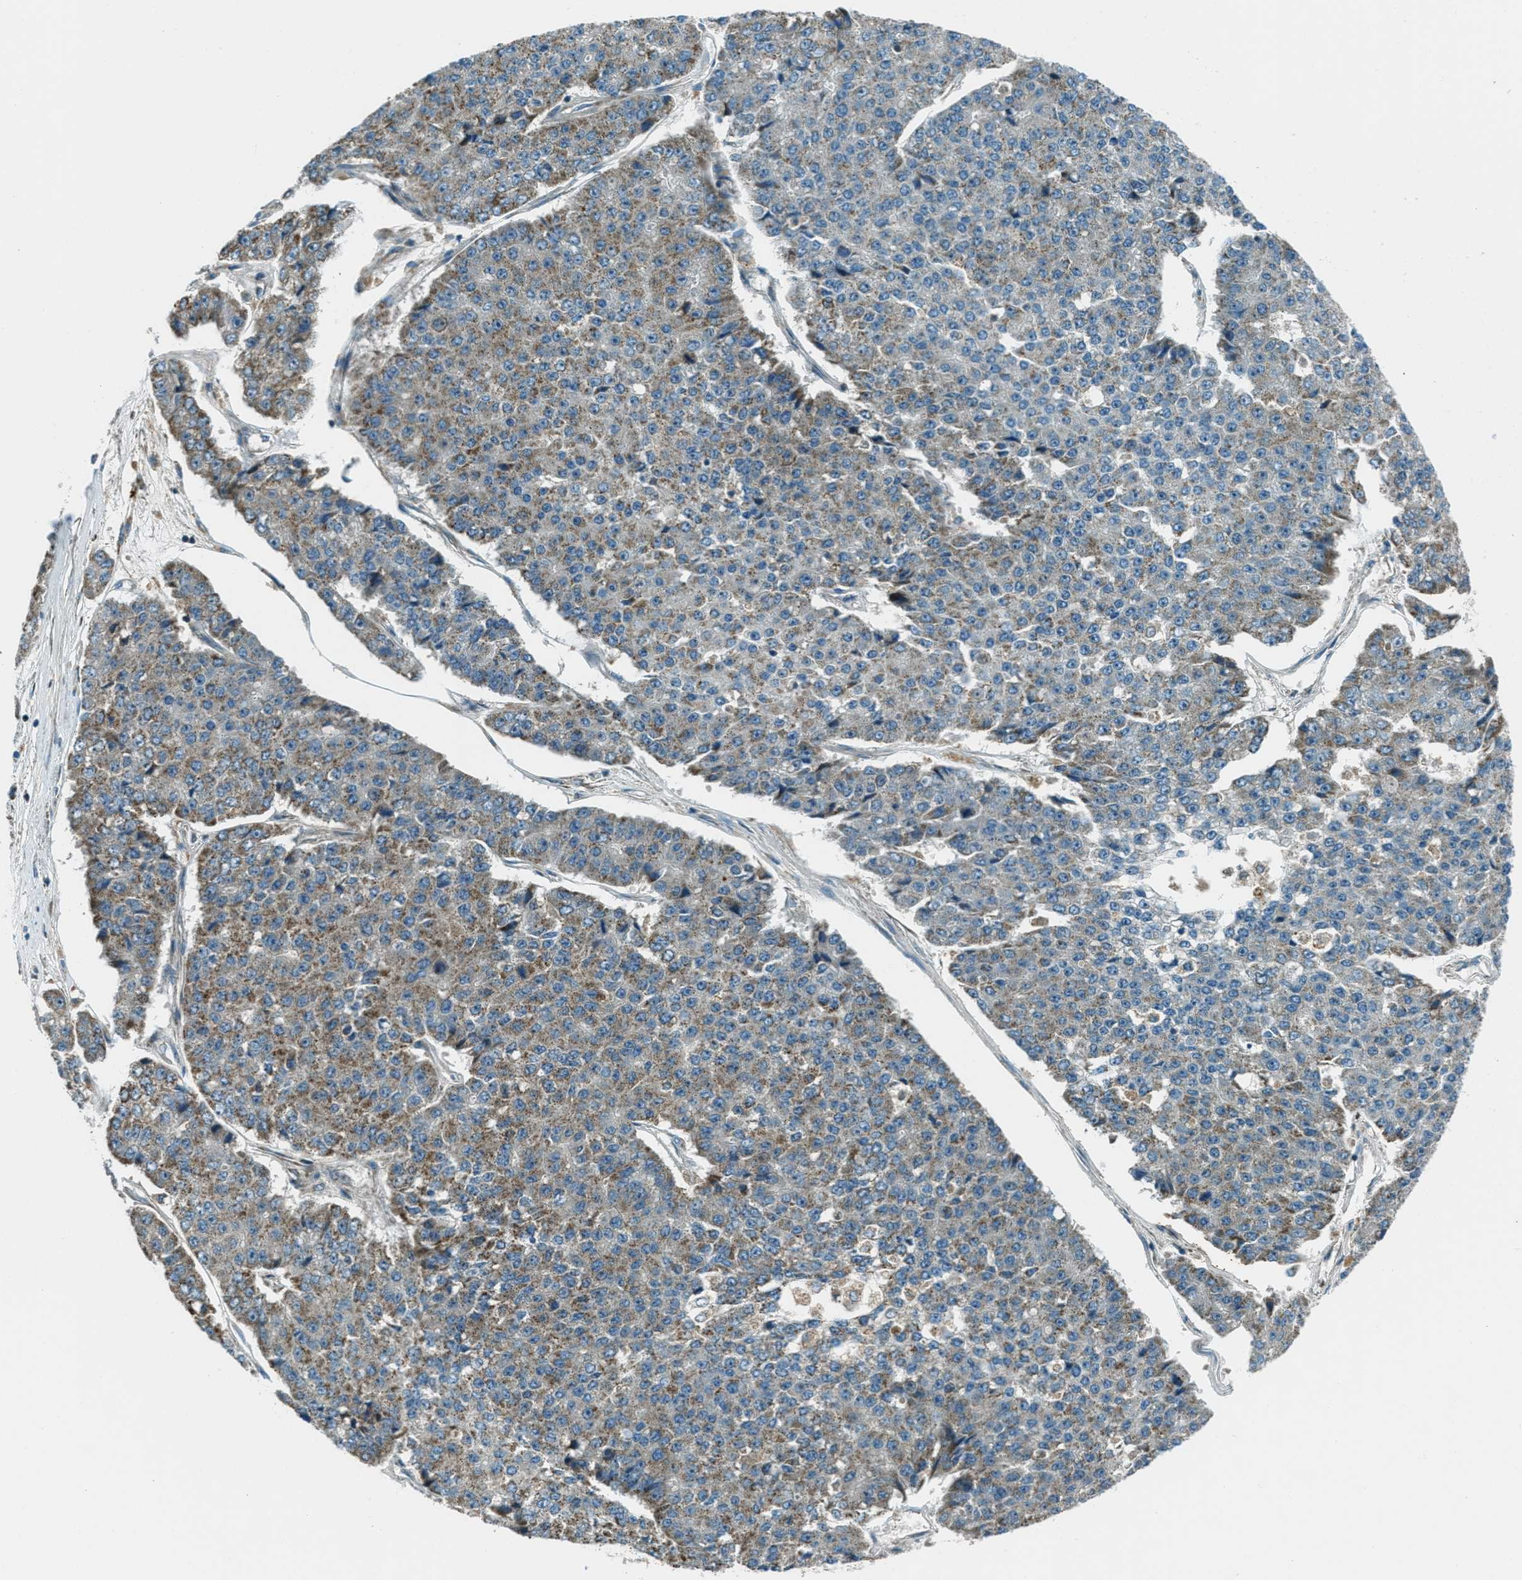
{"staining": {"intensity": "moderate", "quantity": "25%-75%", "location": "cytoplasmic/membranous"}, "tissue": "pancreatic cancer", "cell_type": "Tumor cells", "image_type": "cancer", "snomed": [{"axis": "morphology", "description": "Adenocarcinoma, NOS"}, {"axis": "topography", "description": "Pancreas"}], "caption": "Pancreatic cancer (adenocarcinoma) tissue exhibits moderate cytoplasmic/membranous staining in about 25%-75% of tumor cells, visualized by immunohistochemistry.", "gene": "FAR1", "patient": {"sex": "male", "age": 50}}